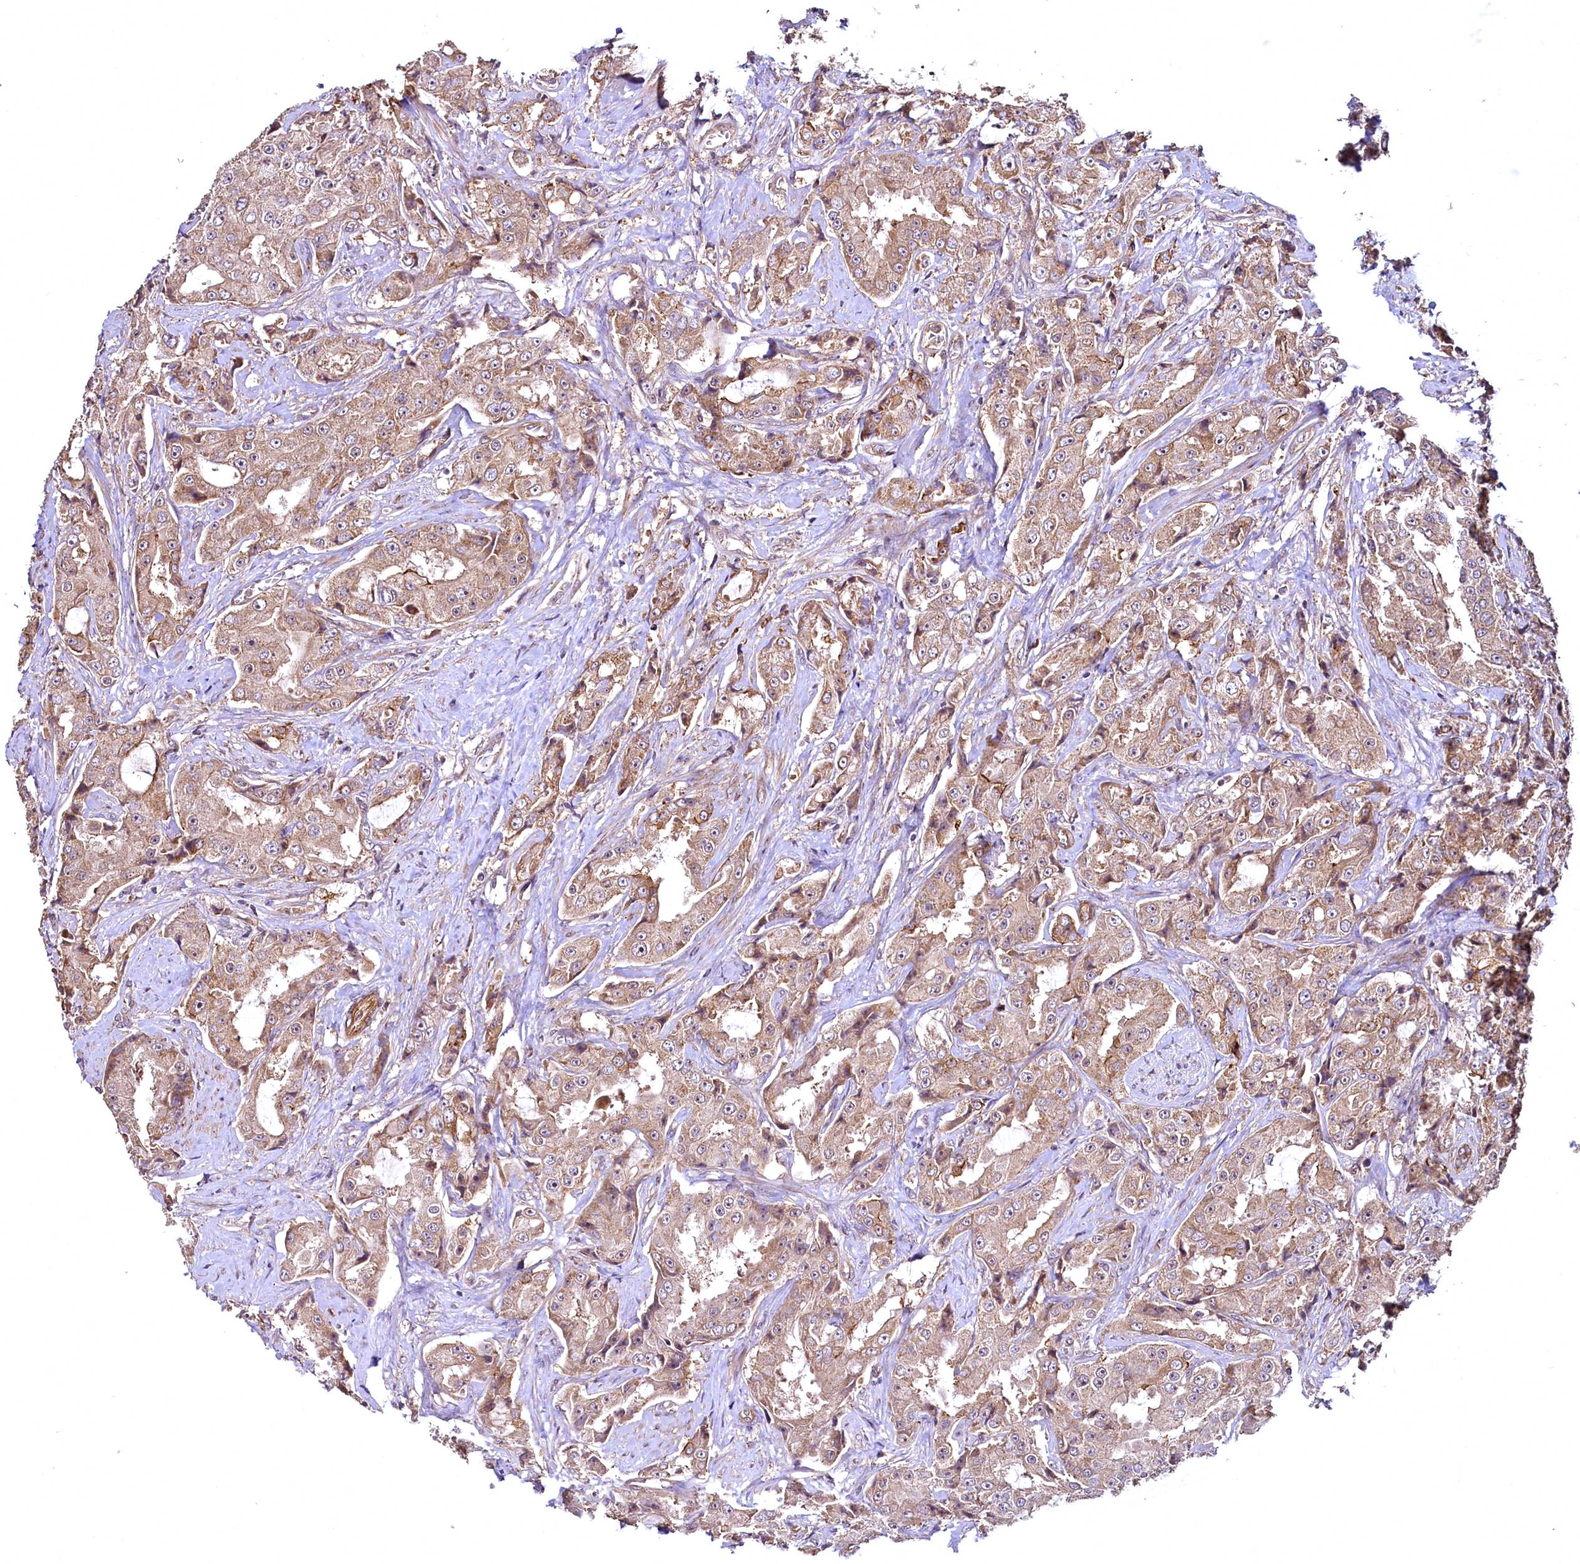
{"staining": {"intensity": "moderate", "quantity": ">75%", "location": "cytoplasmic/membranous"}, "tissue": "prostate cancer", "cell_type": "Tumor cells", "image_type": "cancer", "snomed": [{"axis": "morphology", "description": "Adenocarcinoma, High grade"}, {"axis": "topography", "description": "Prostate"}], "caption": "Immunohistochemistry (IHC) micrograph of prostate cancer stained for a protein (brown), which reveals medium levels of moderate cytoplasmic/membranous expression in about >75% of tumor cells.", "gene": "TBCEL", "patient": {"sex": "male", "age": 73}}